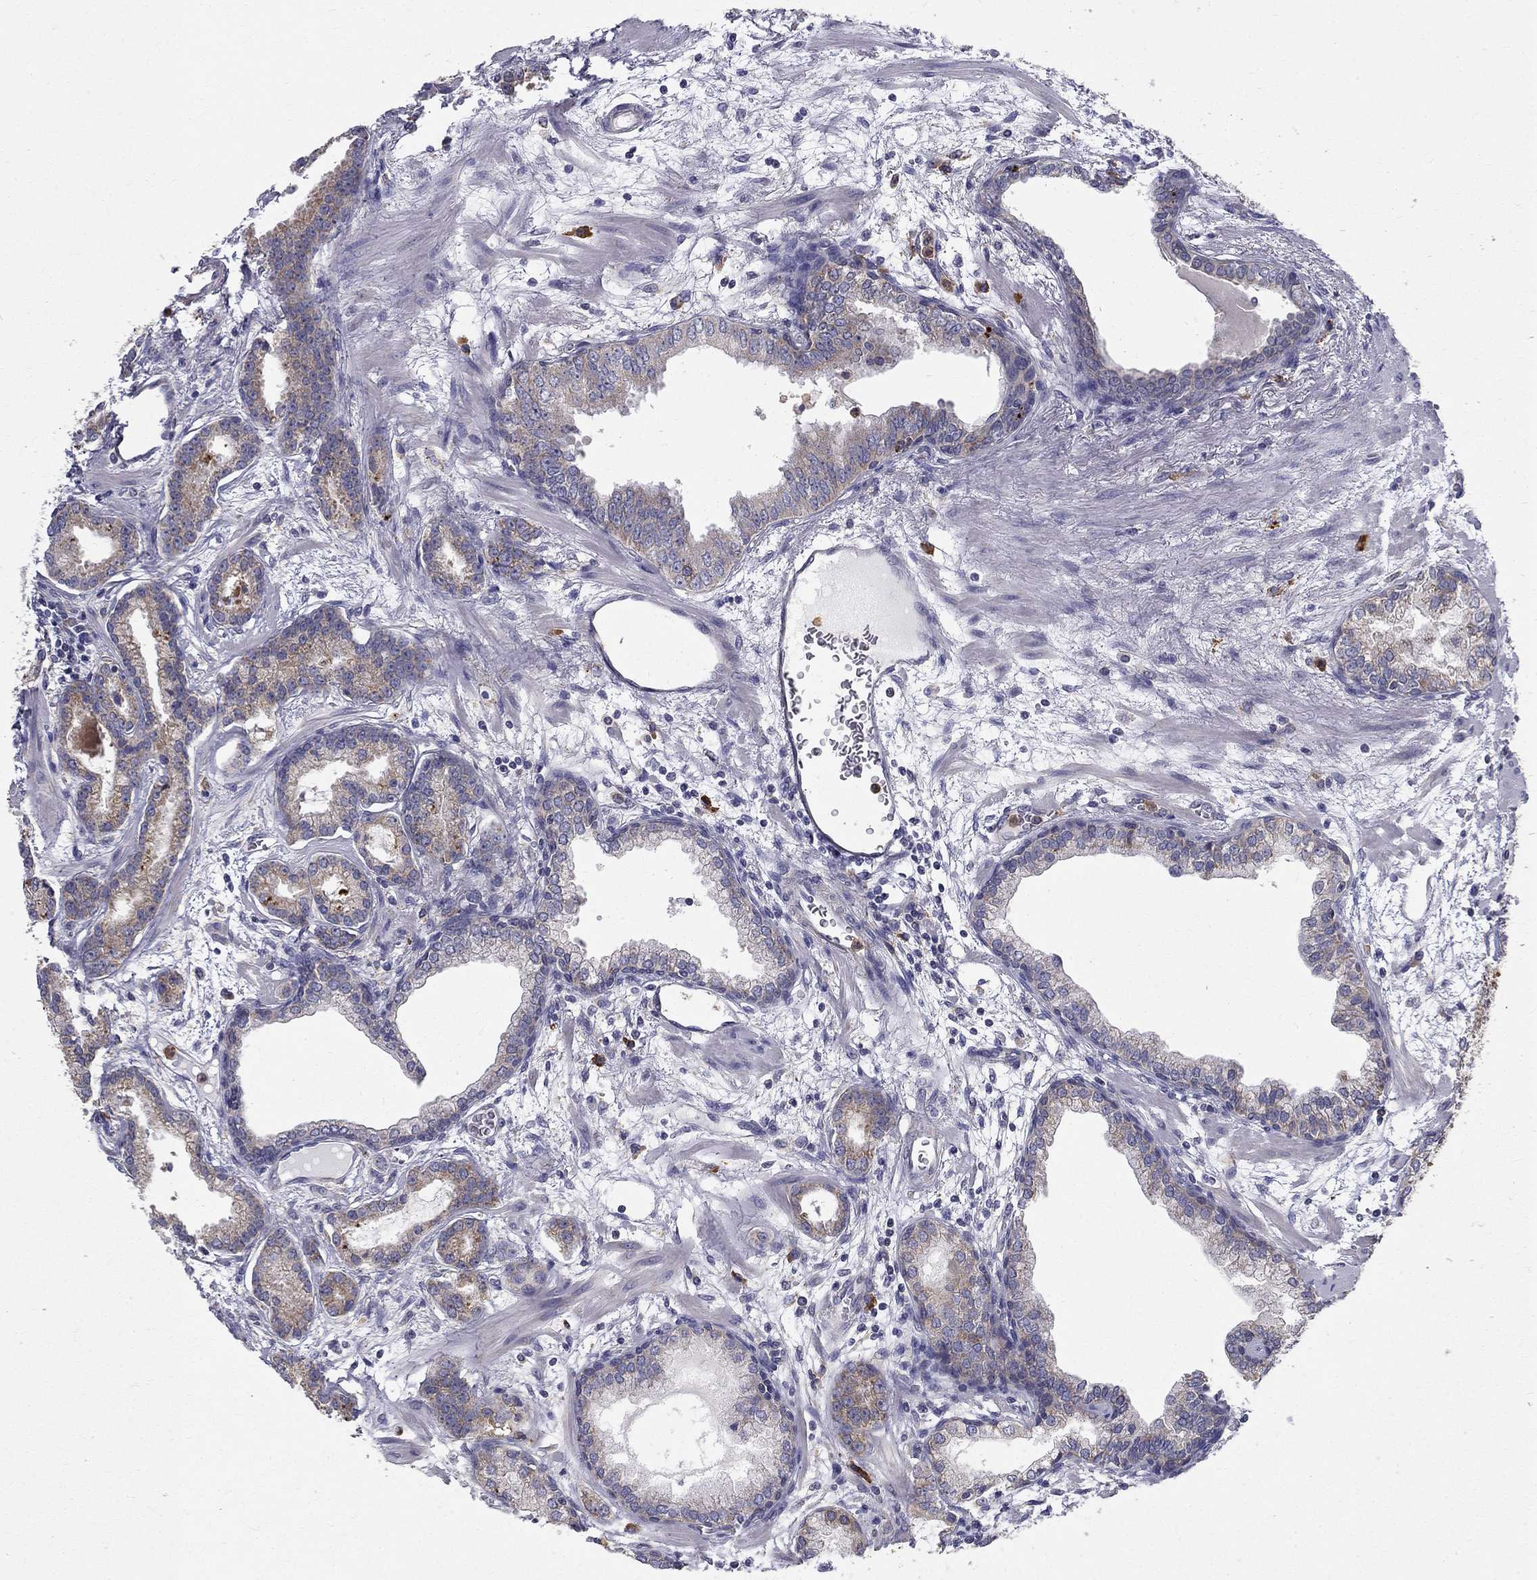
{"staining": {"intensity": "moderate", "quantity": "<25%", "location": "cytoplasmic/membranous"}, "tissue": "prostate cancer", "cell_type": "Tumor cells", "image_type": "cancer", "snomed": [{"axis": "morphology", "description": "Adenocarcinoma, Low grade"}, {"axis": "topography", "description": "Prostate"}], "caption": "Immunohistochemistry staining of adenocarcinoma (low-grade) (prostate), which reveals low levels of moderate cytoplasmic/membranous staining in approximately <25% of tumor cells indicating moderate cytoplasmic/membranous protein positivity. The staining was performed using DAB (brown) for protein detection and nuclei were counterstained in hematoxylin (blue).", "gene": "PRDX4", "patient": {"sex": "male", "age": 68}}